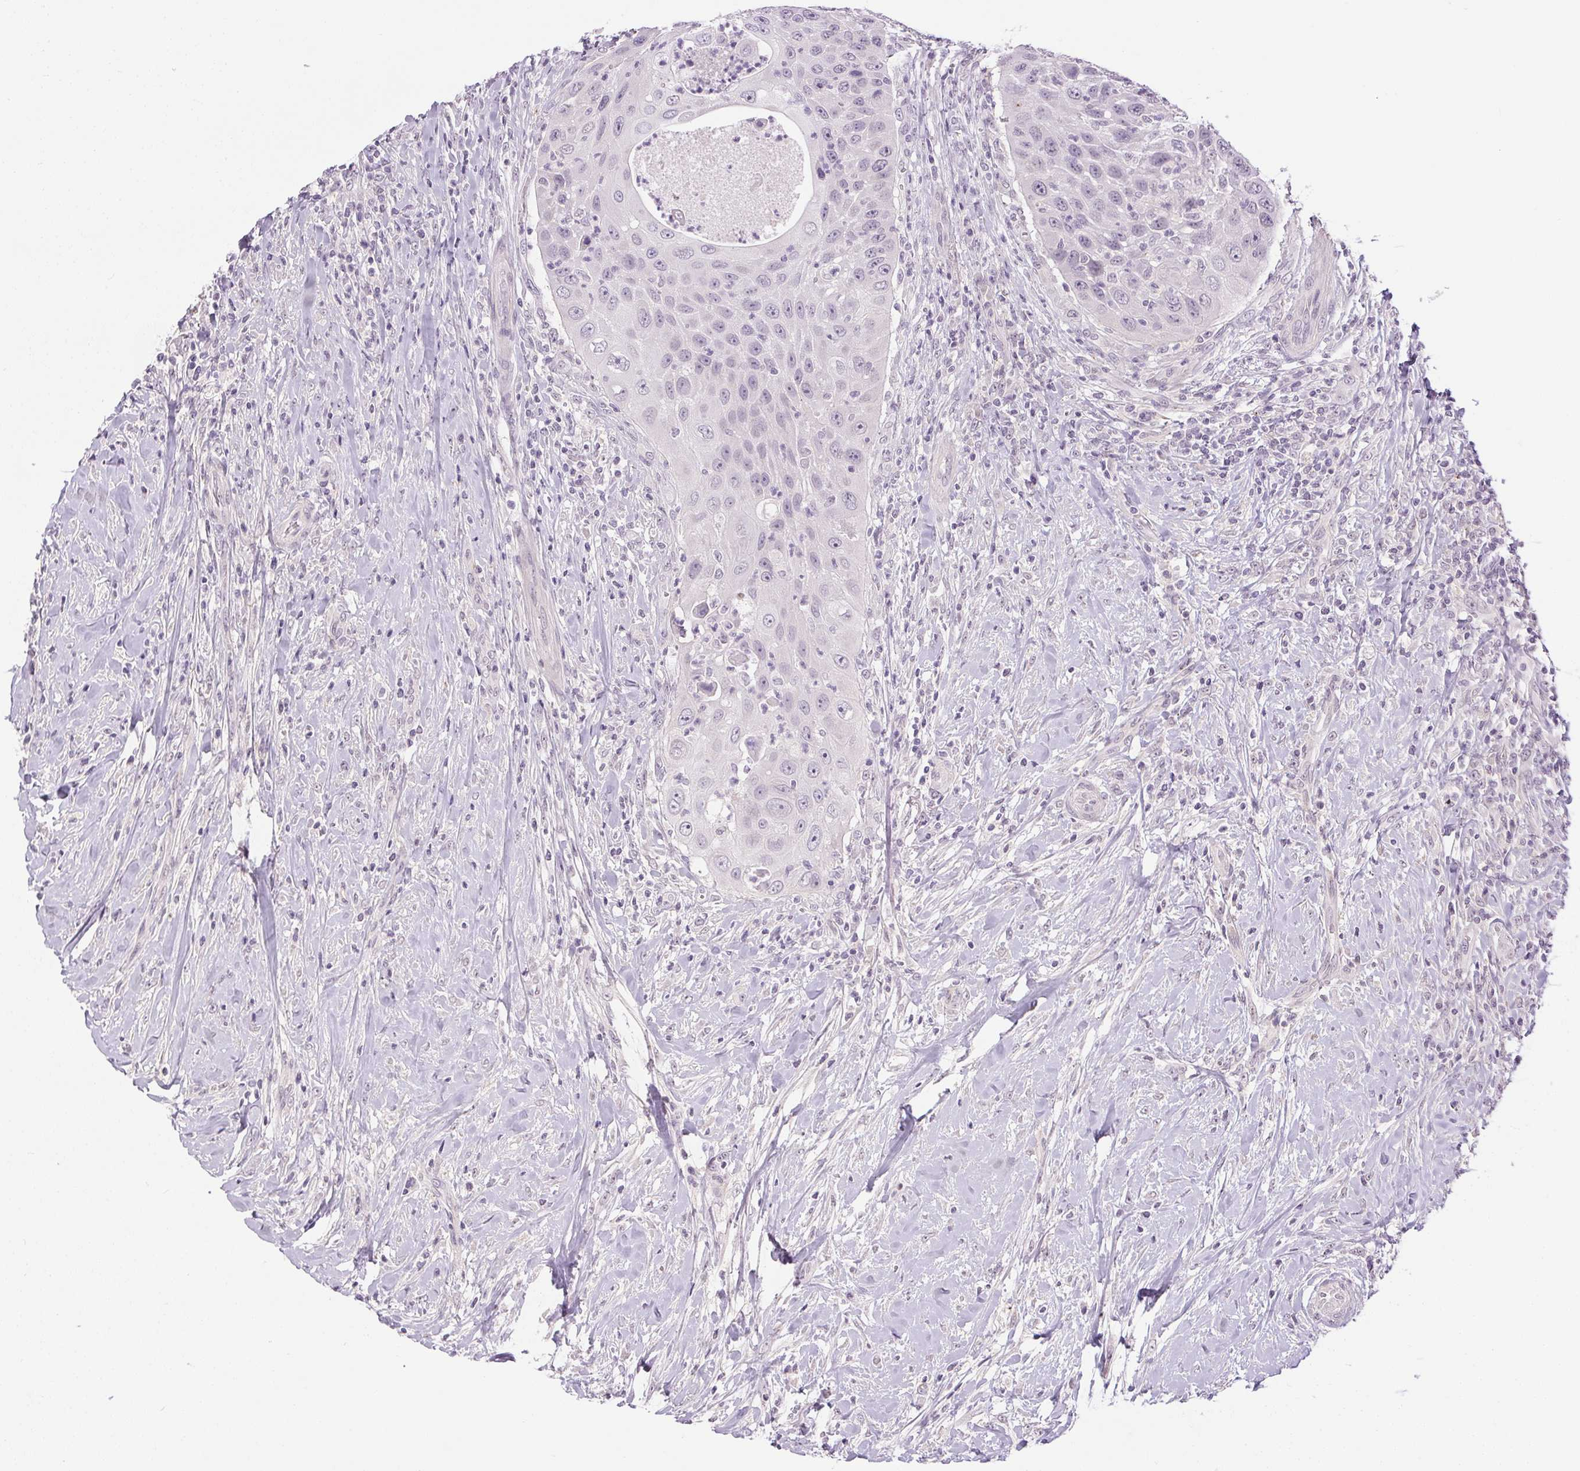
{"staining": {"intensity": "negative", "quantity": "none", "location": "none"}, "tissue": "head and neck cancer", "cell_type": "Tumor cells", "image_type": "cancer", "snomed": [{"axis": "morphology", "description": "Squamous cell carcinoma, NOS"}, {"axis": "topography", "description": "Head-Neck"}], "caption": "Head and neck squamous cell carcinoma was stained to show a protein in brown. There is no significant expression in tumor cells.", "gene": "FAM168A", "patient": {"sex": "male", "age": 69}}